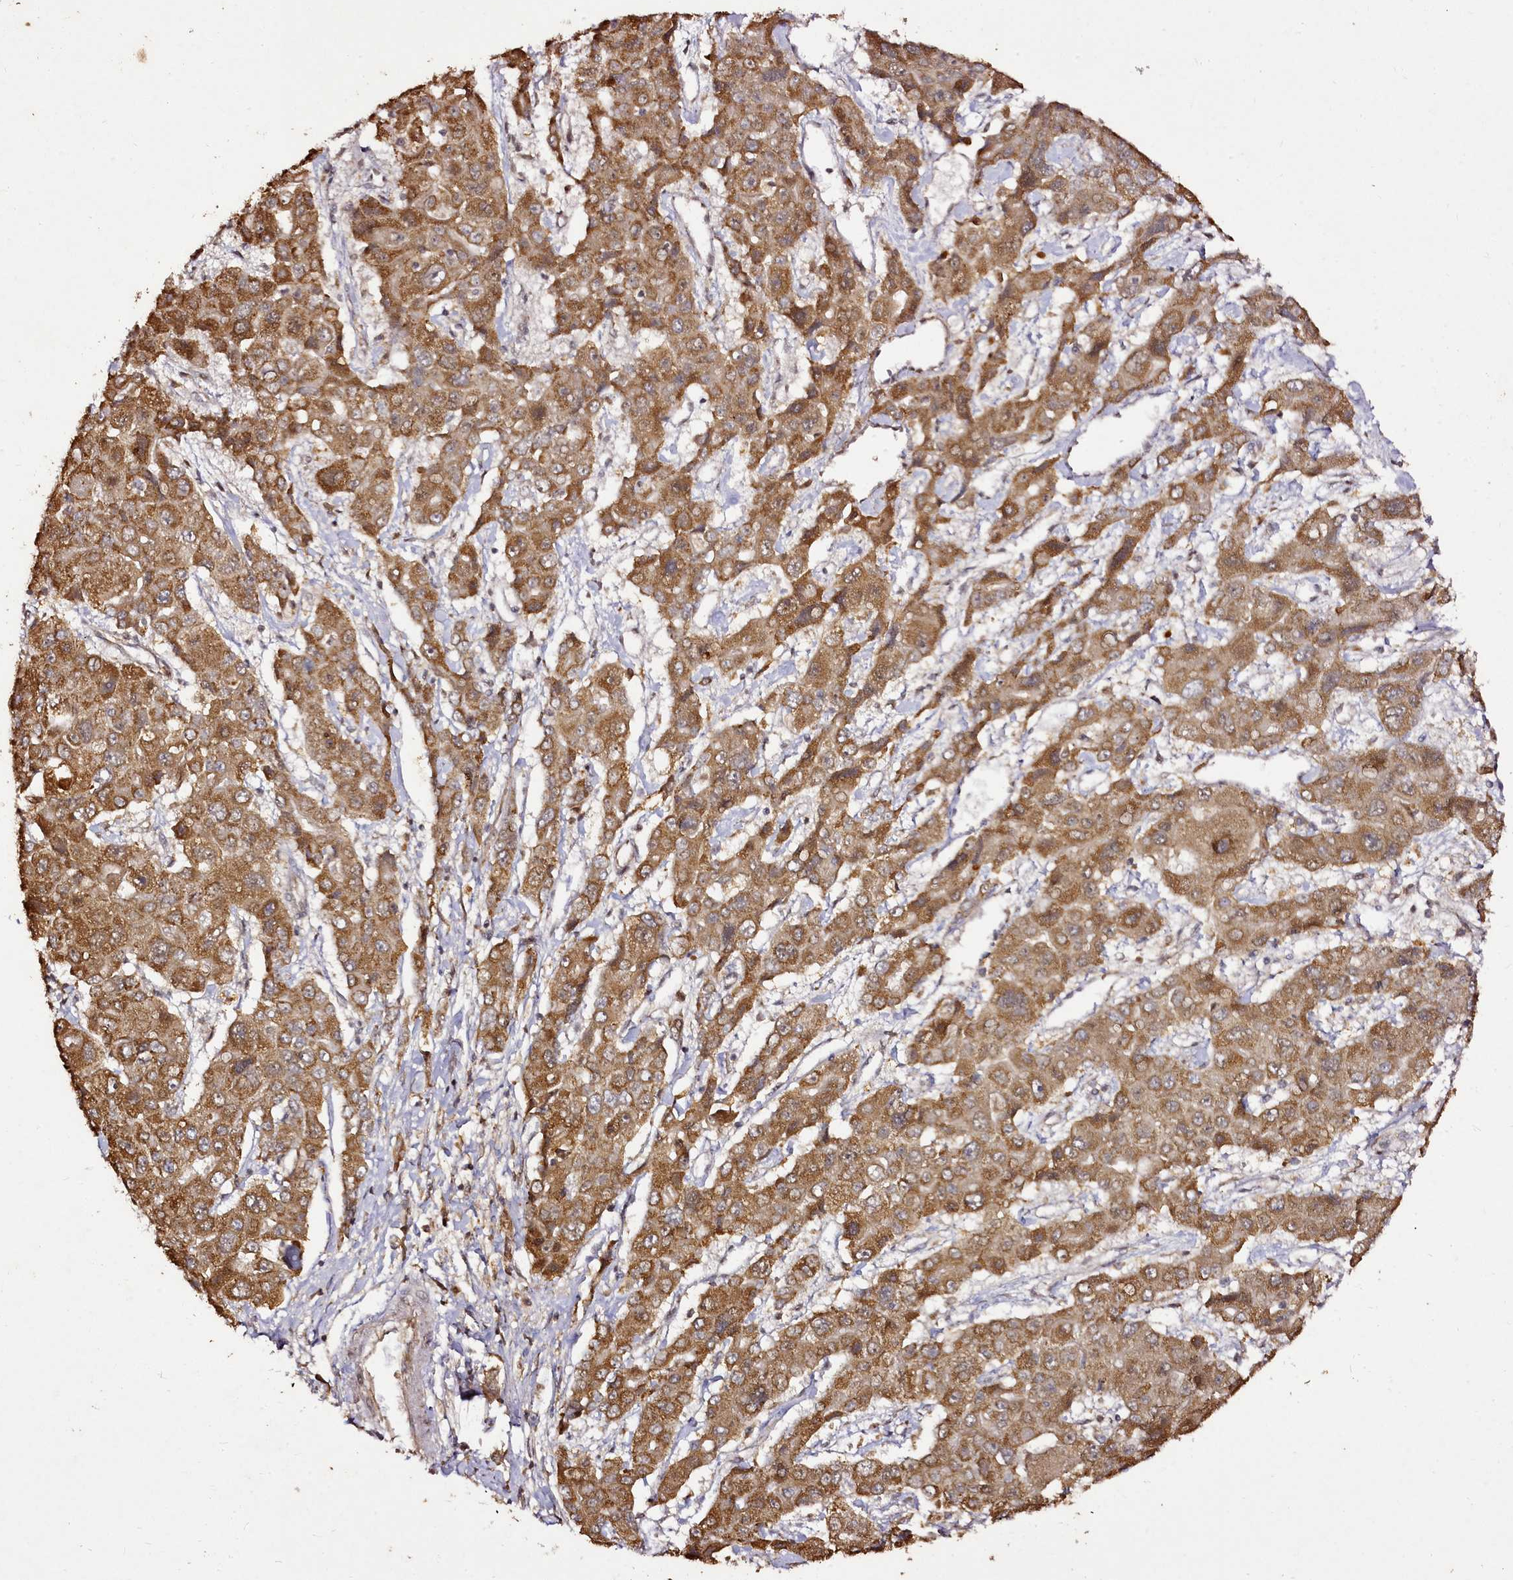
{"staining": {"intensity": "moderate", "quantity": ">75%", "location": "cytoplasmic/membranous,nuclear"}, "tissue": "liver cancer", "cell_type": "Tumor cells", "image_type": "cancer", "snomed": [{"axis": "morphology", "description": "Cholangiocarcinoma"}, {"axis": "topography", "description": "Liver"}], "caption": "Approximately >75% of tumor cells in liver cancer (cholangiocarcinoma) display moderate cytoplasmic/membranous and nuclear protein staining as visualized by brown immunohistochemical staining.", "gene": "EDIL3", "patient": {"sex": "male", "age": 67}}